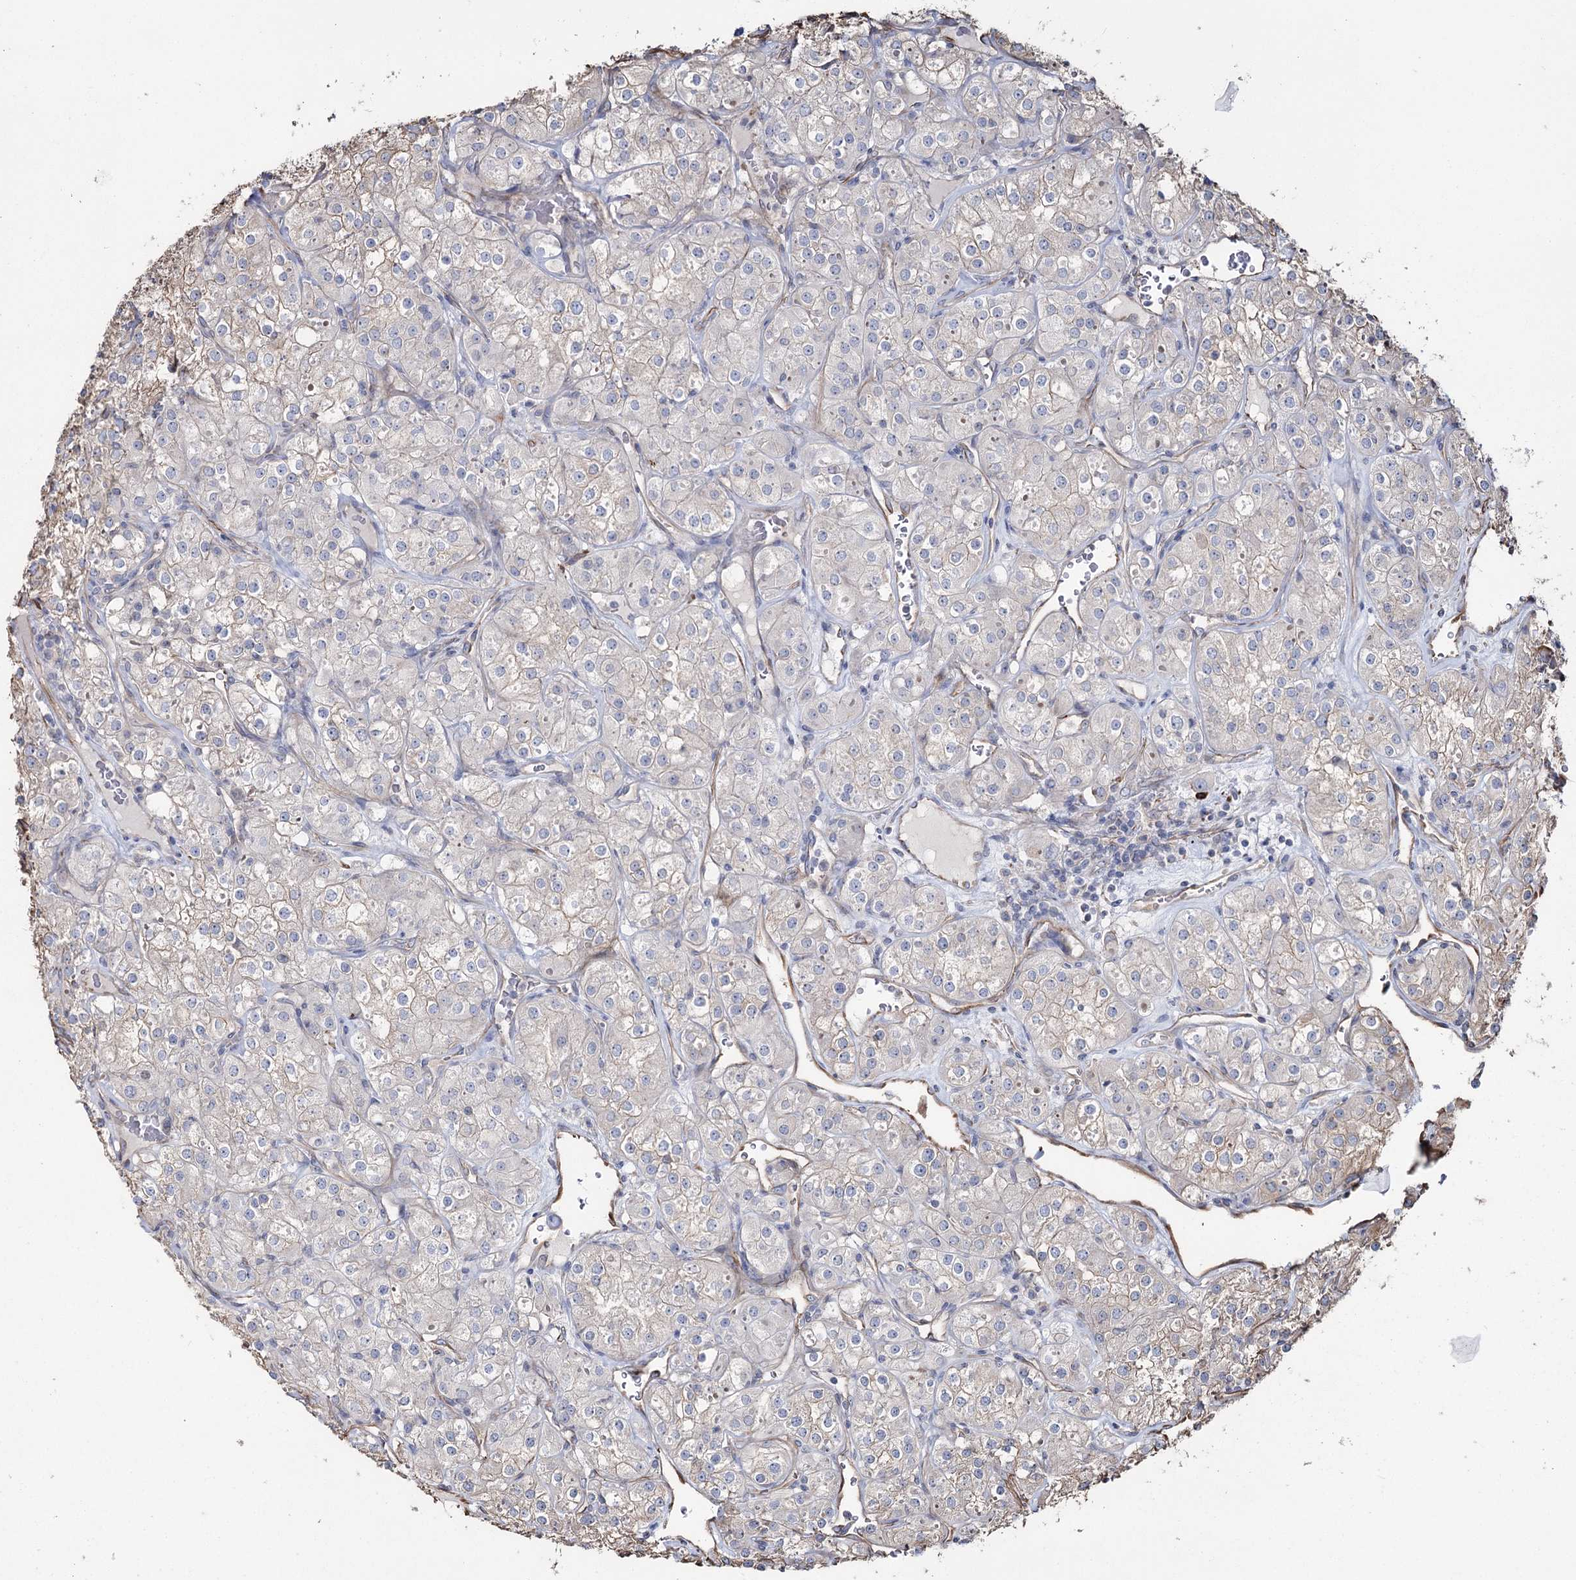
{"staining": {"intensity": "negative", "quantity": "none", "location": "none"}, "tissue": "renal cancer", "cell_type": "Tumor cells", "image_type": "cancer", "snomed": [{"axis": "morphology", "description": "Adenocarcinoma, NOS"}, {"axis": "topography", "description": "Kidney"}], "caption": "IHC of human adenocarcinoma (renal) reveals no expression in tumor cells.", "gene": "SUMF1", "patient": {"sex": "male", "age": 77}}